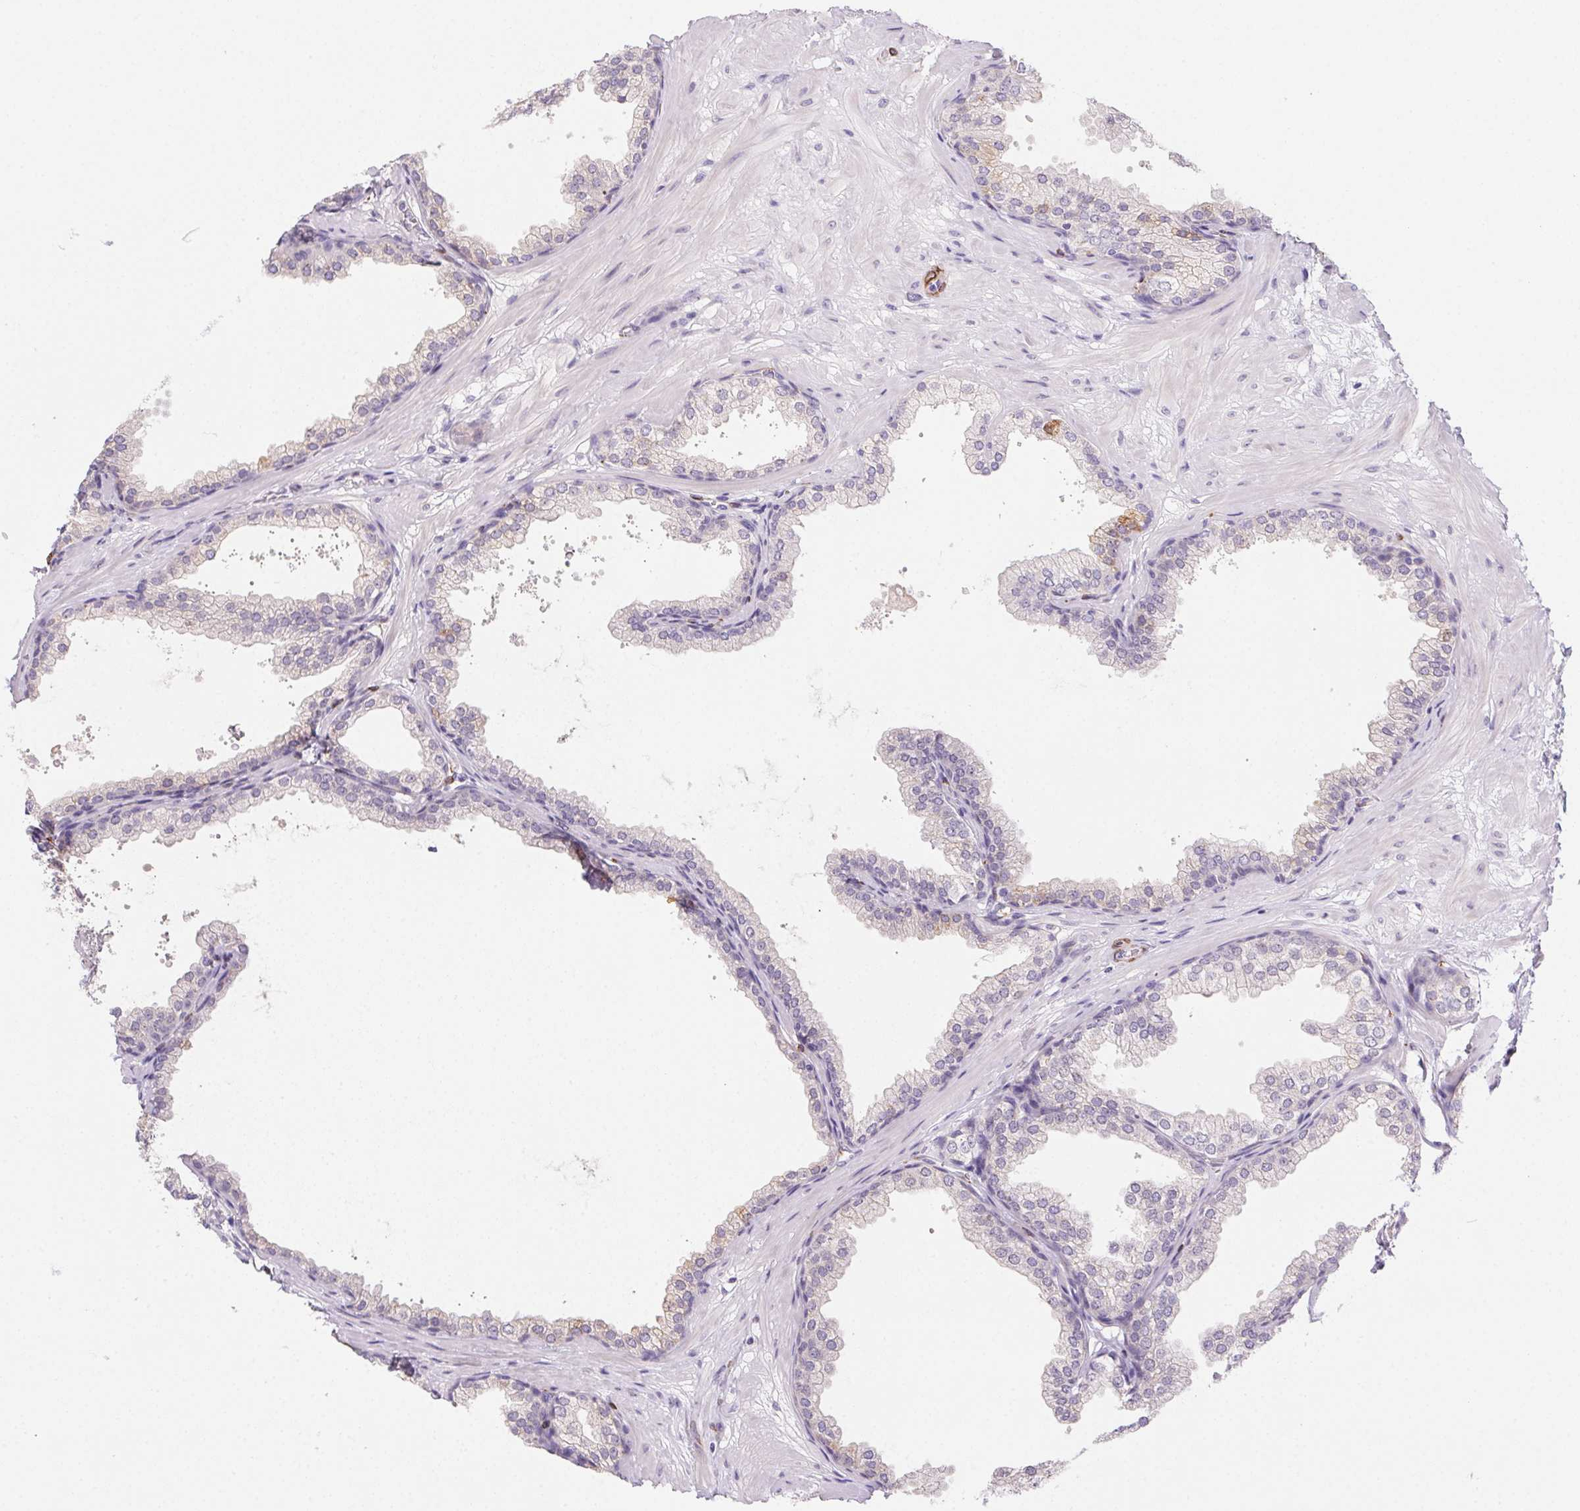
{"staining": {"intensity": "negative", "quantity": "none", "location": "none"}, "tissue": "prostate", "cell_type": "Glandular cells", "image_type": "normal", "snomed": [{"axis": "morphology", "description": "Normal tissue, NOS"}, {"axis": "topography", "description": "Prostate"}], "caption": "This is an immunohistochemistry (IHC) histopathology image of unremarkable prostate. There is no positivity in glandular cells.", "gene": "HRC", "patient": {"sex": "male", "age": 37}}